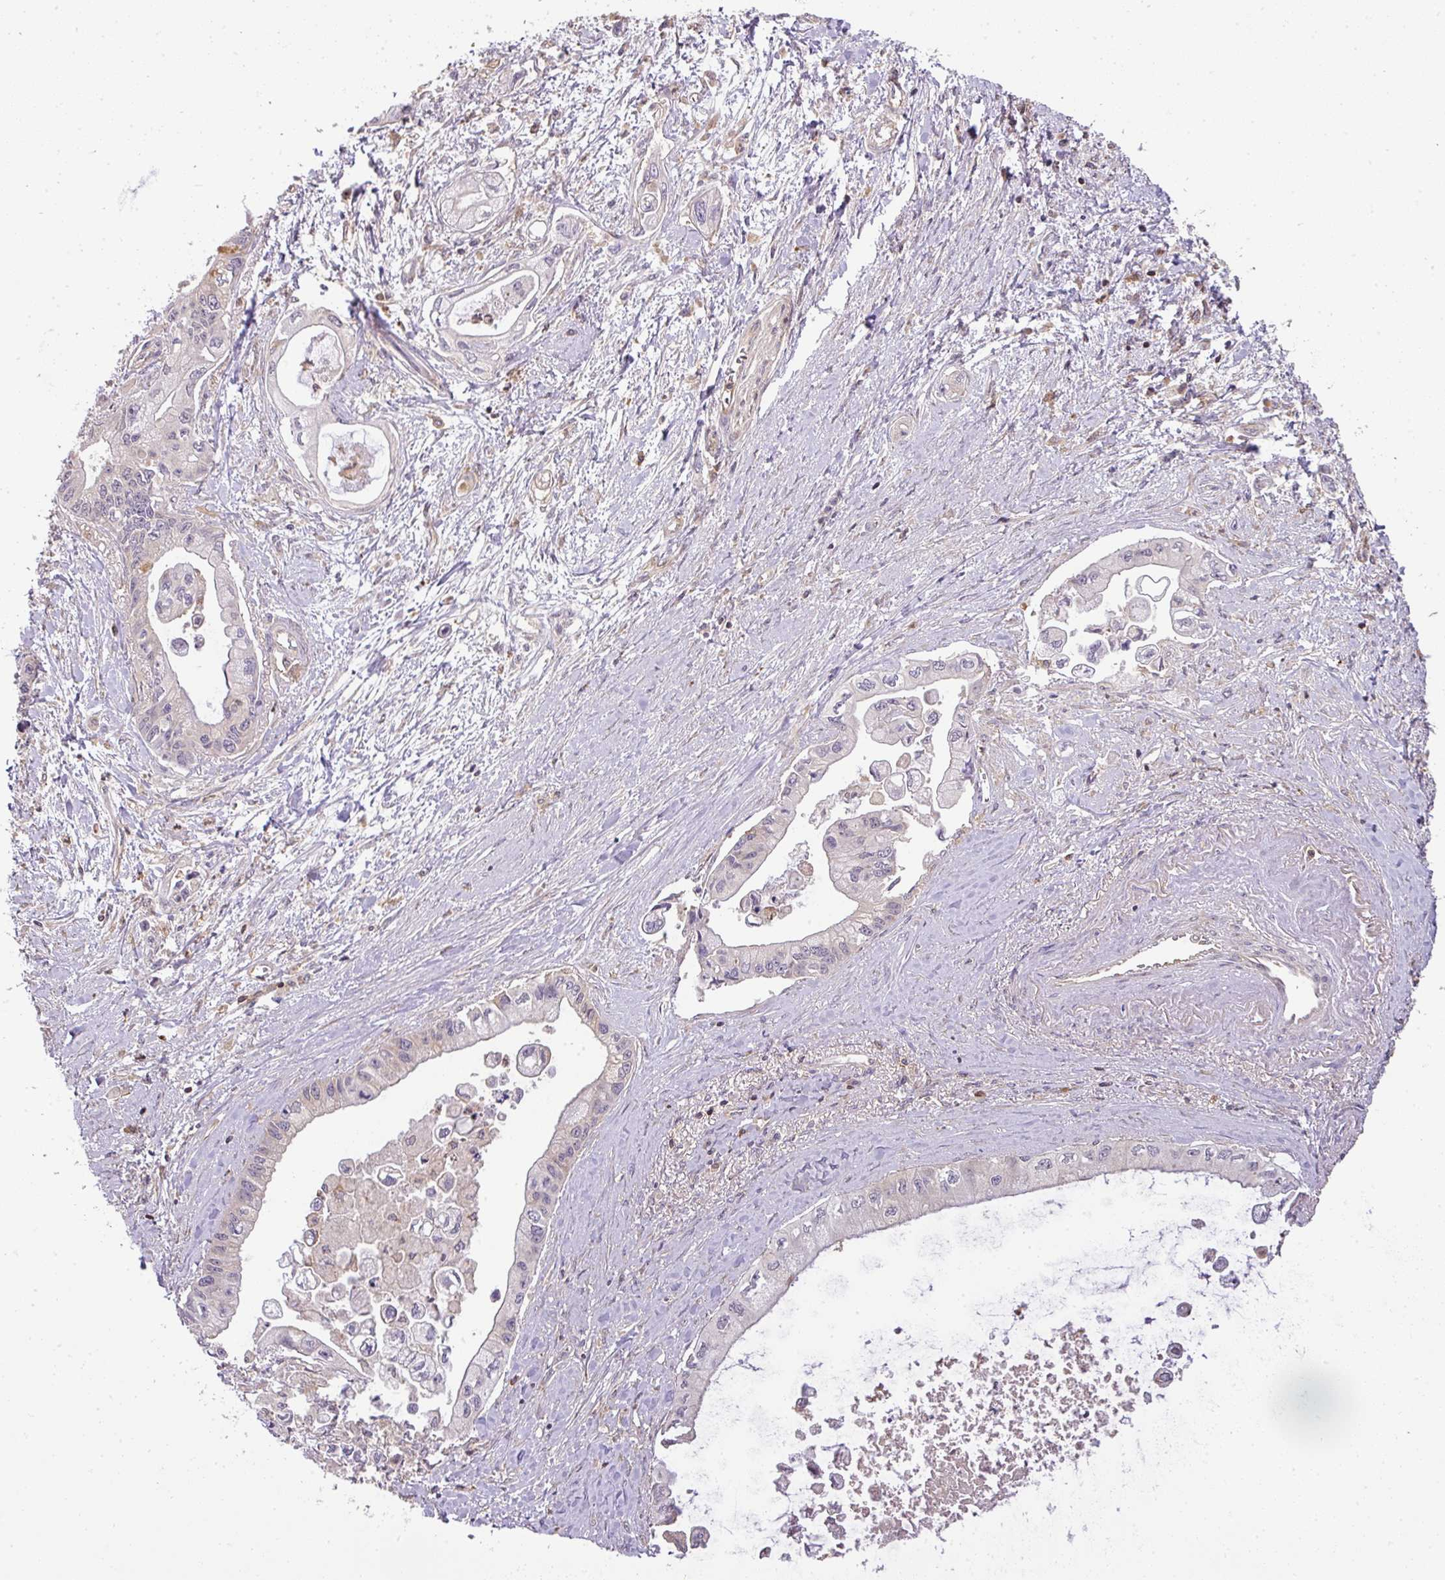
{"staining": {"intensity": "negative", "quantity": "none", "location": "none"}, "tissue": "pancreatic cancer", "cell_type": "Tumor cells", "image_type": "cancer", "snomed": [{"axis": "morphology", "description": "Adenocarcinoma, NOS"}, {"axis": "topography", "description": "Pancreas"}], "caption": "A histopathology image of adenocarcinoma (pancreatic) stained for a protein shows no brown staining in tumor cells.", "gene": "TCL1B", "patient": {"sex": "male", "age": 61}}